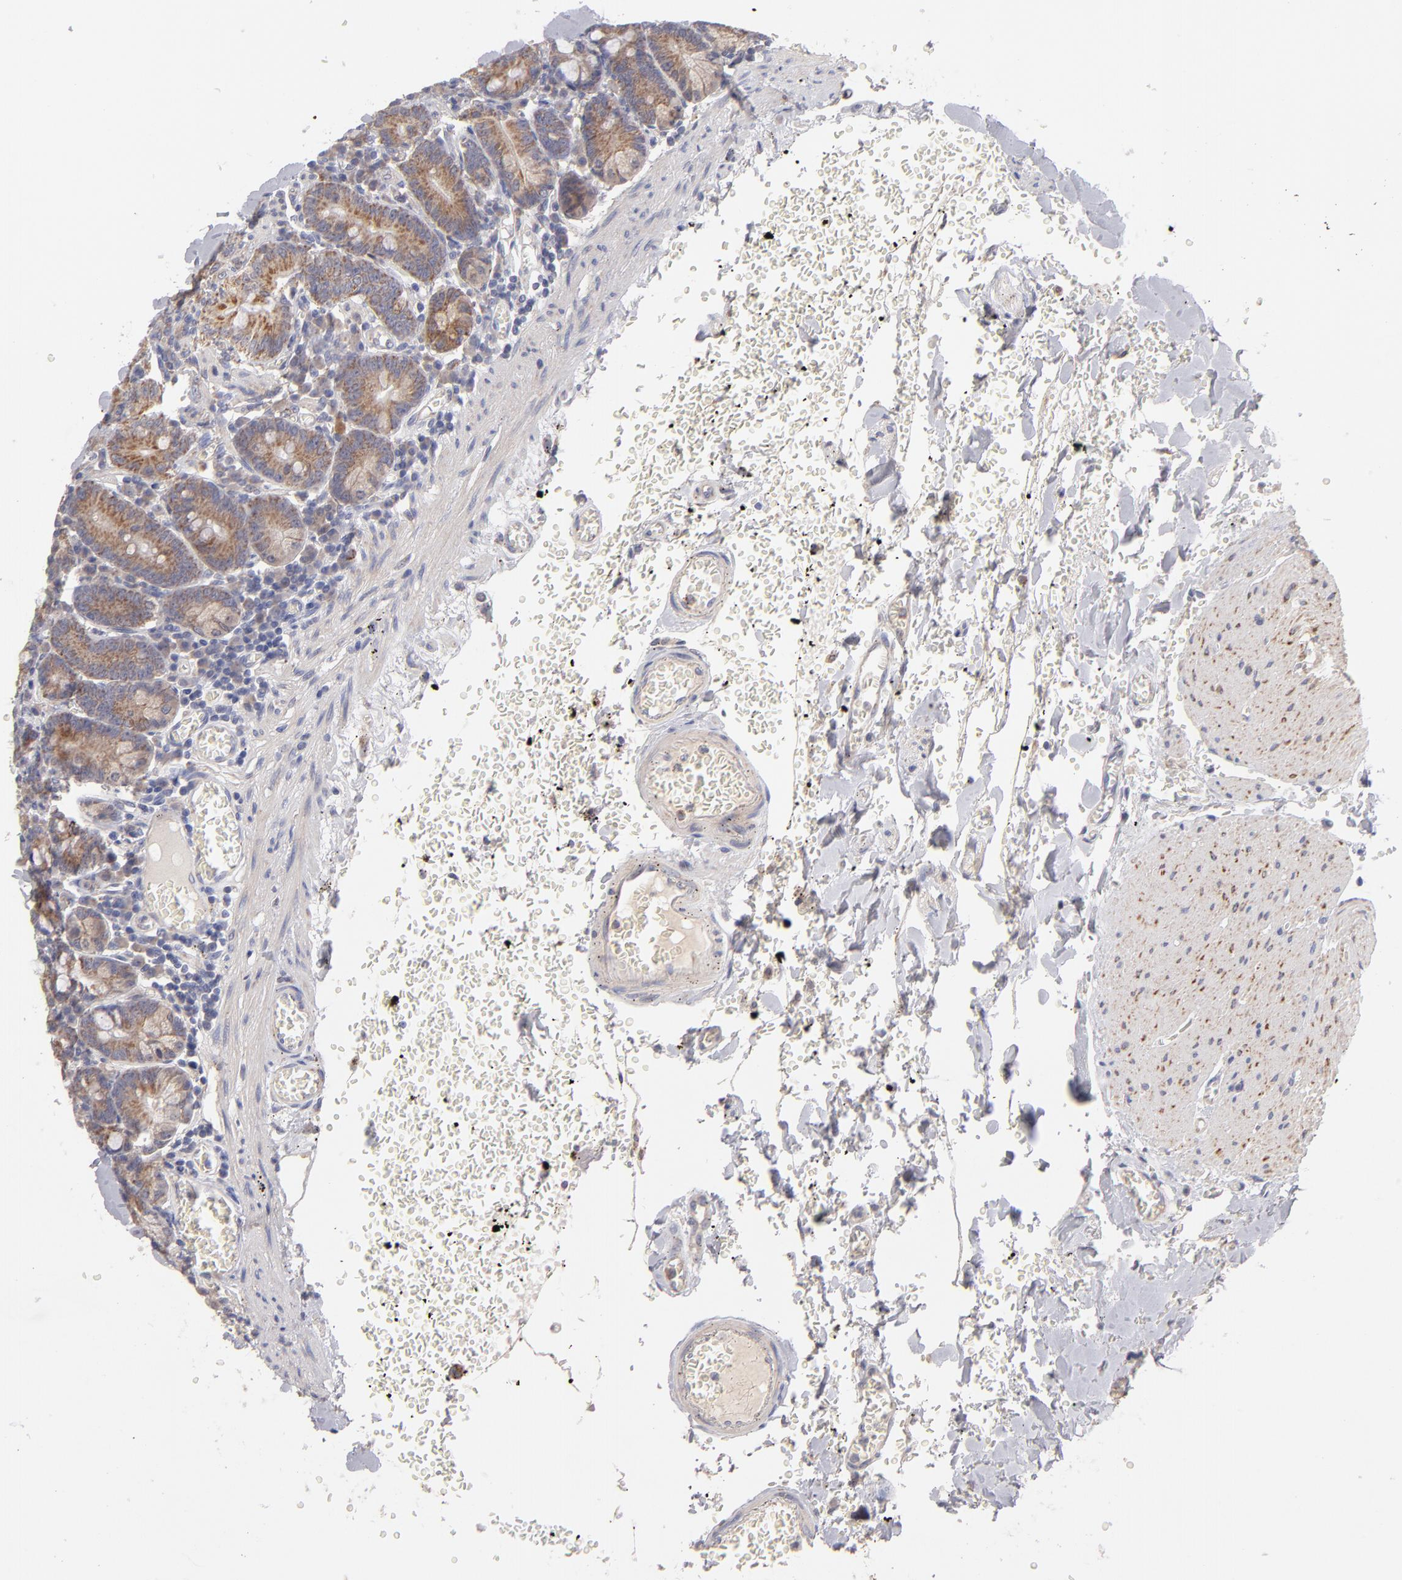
{"staining": {"intensity": "moderate", "quantity": ">75%", "location": "cytoplasmic/membranous"}, "tissue": "small intestine", "cell_type": "Glandular cells", "image_type": "normal", "snomed": [{"axis": "morphology", "description": "Normal tissue, NOS"}, {"axis": "topography", "description": "Small intestine"}], "caption": "Immunohistochemical staining of normal small intestine reveals >75% levels of moderate cytoplasmic/membranous protein staining in about >75% of glandular cells.", "gene": "HCCS", "patient": {"sex": "male", "age": 71}}